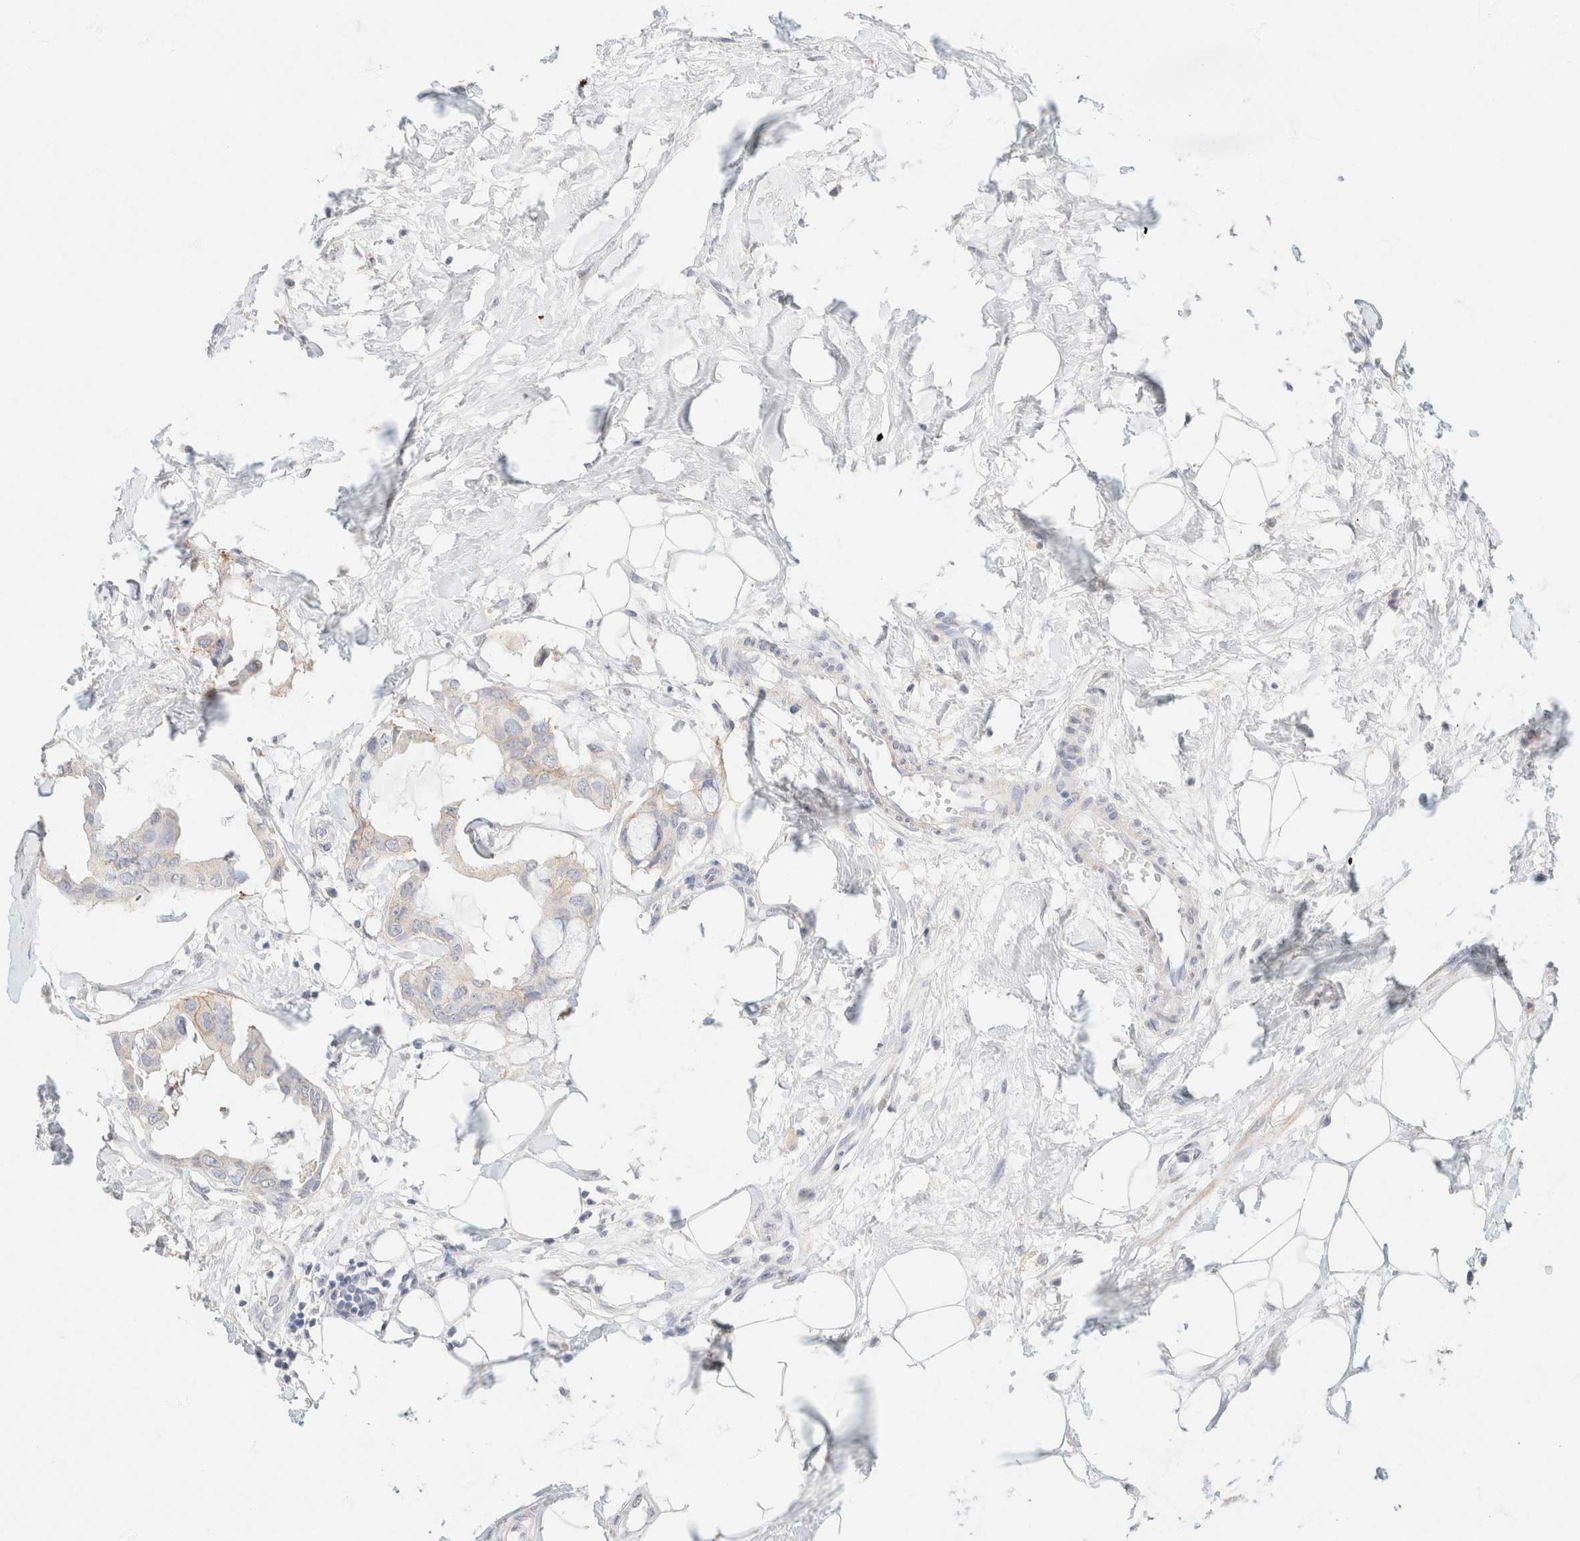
{"staining": {"intensity": "weak", "quantity": "<25%", "location": "cytoplasmic/membranous"}, "tissue": "breast cancer", "cell_type": "Tumor cells", "image_type": "cancer", "snomed": [{"axis": "morphology", "description": "Duct carcinoma"}, {"axis": "topography", "description": "Breast"}], "caption": "The image displays no staining of tumor cells in breast invasive ductal carcinoma.", "gene": "CA12", "patient": {"sex": "female", "age": 40}}